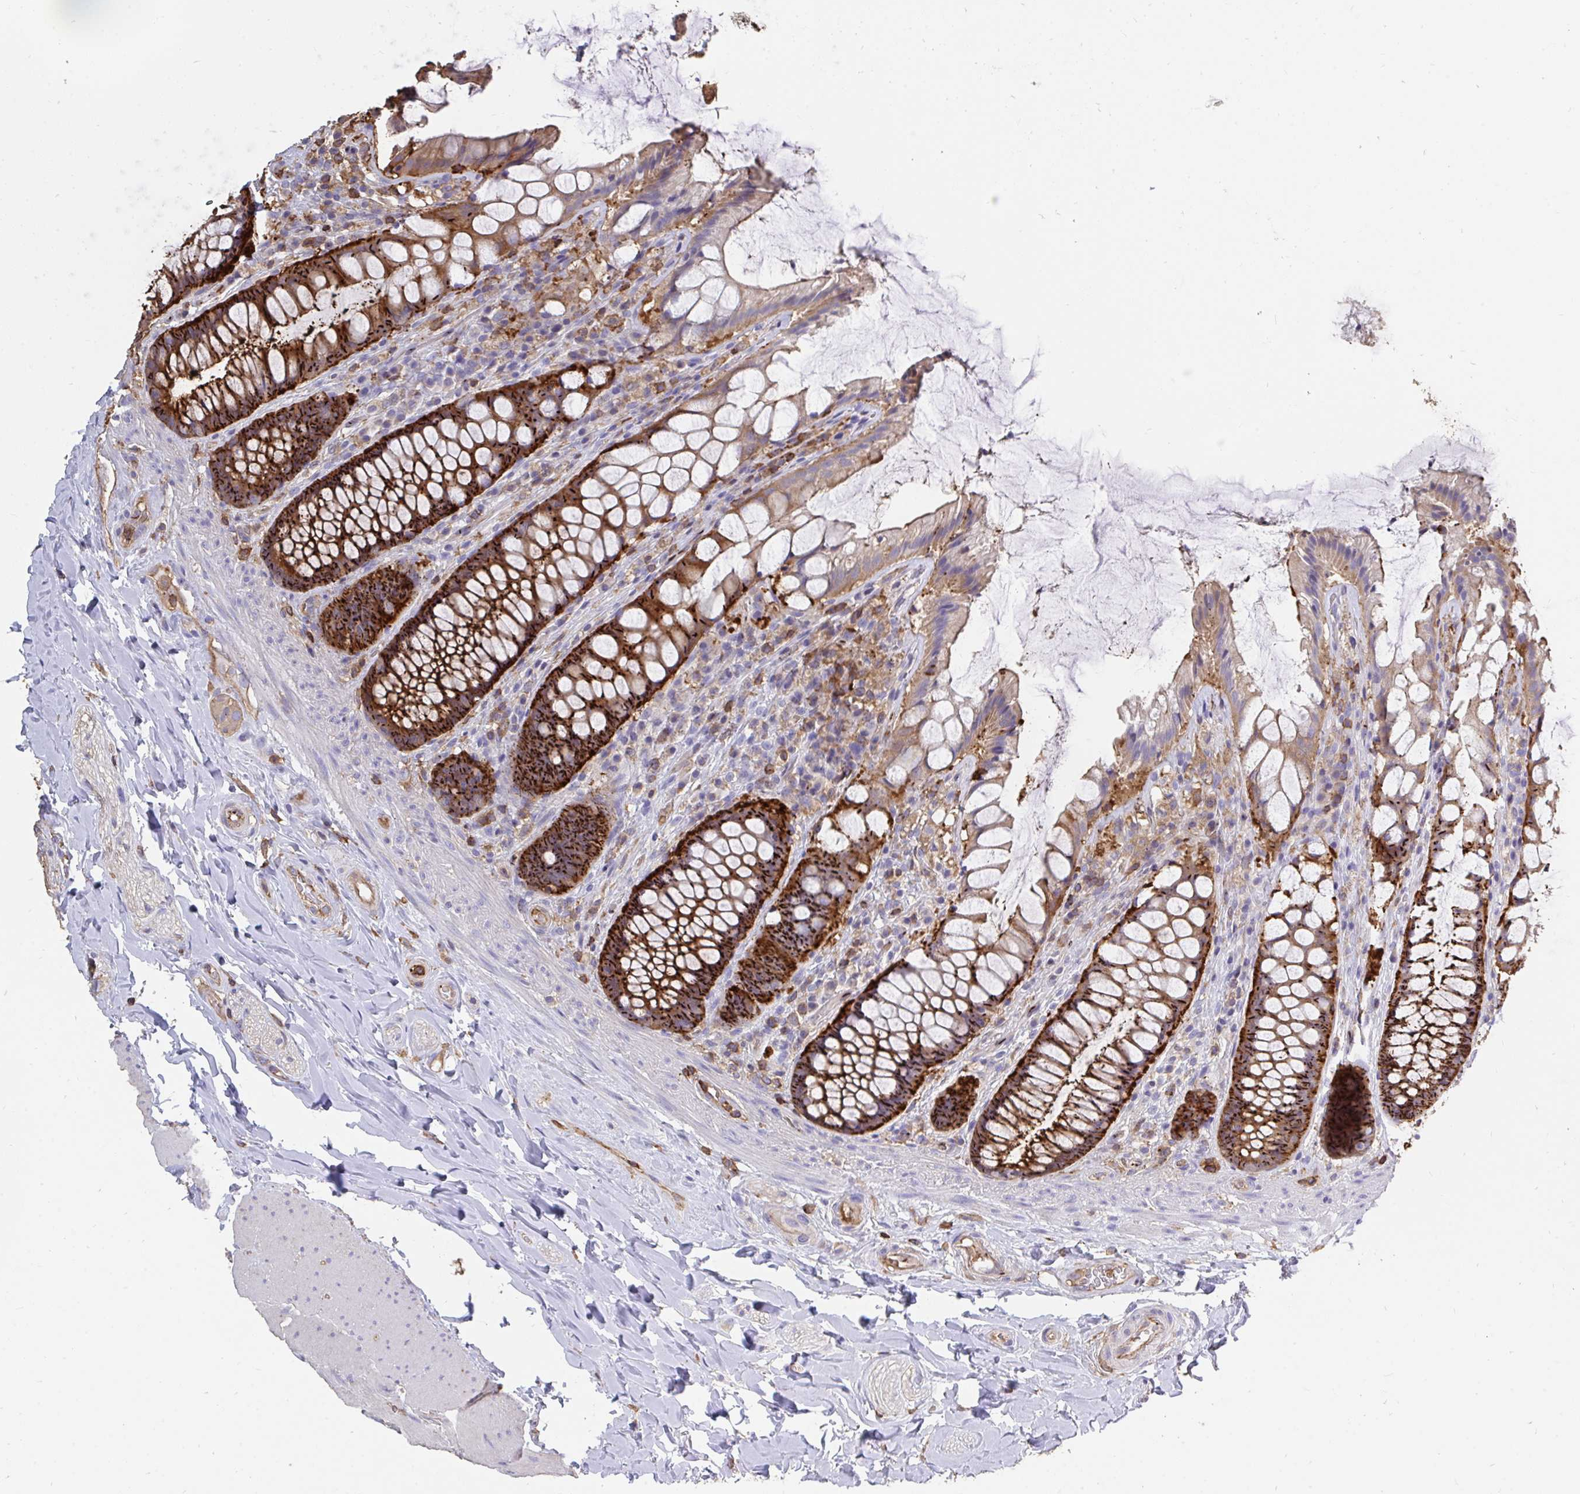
{"staining": {"intensity": "strong", "quantity": ">75%", "location": "cytoplasmic/membranous"}, "tissue": "rectum", "cell_type": "Glandular cells", "image_type": "normal", "snomed": [{"axis": "morphology", "description": "Normal tissue, NOS"}, {"axis": "topography", "description": "Rectum"}], "caption": "This micrograph demonstrates normal rectum stained with IHC to label a protein in brown. The cytoplasmic/membranous of glandular cells show strong positivity for the protein. Nuclei are counter-stained blue.", "gene": "CFL1", "patient": {"sex": "female", "age": 58}}